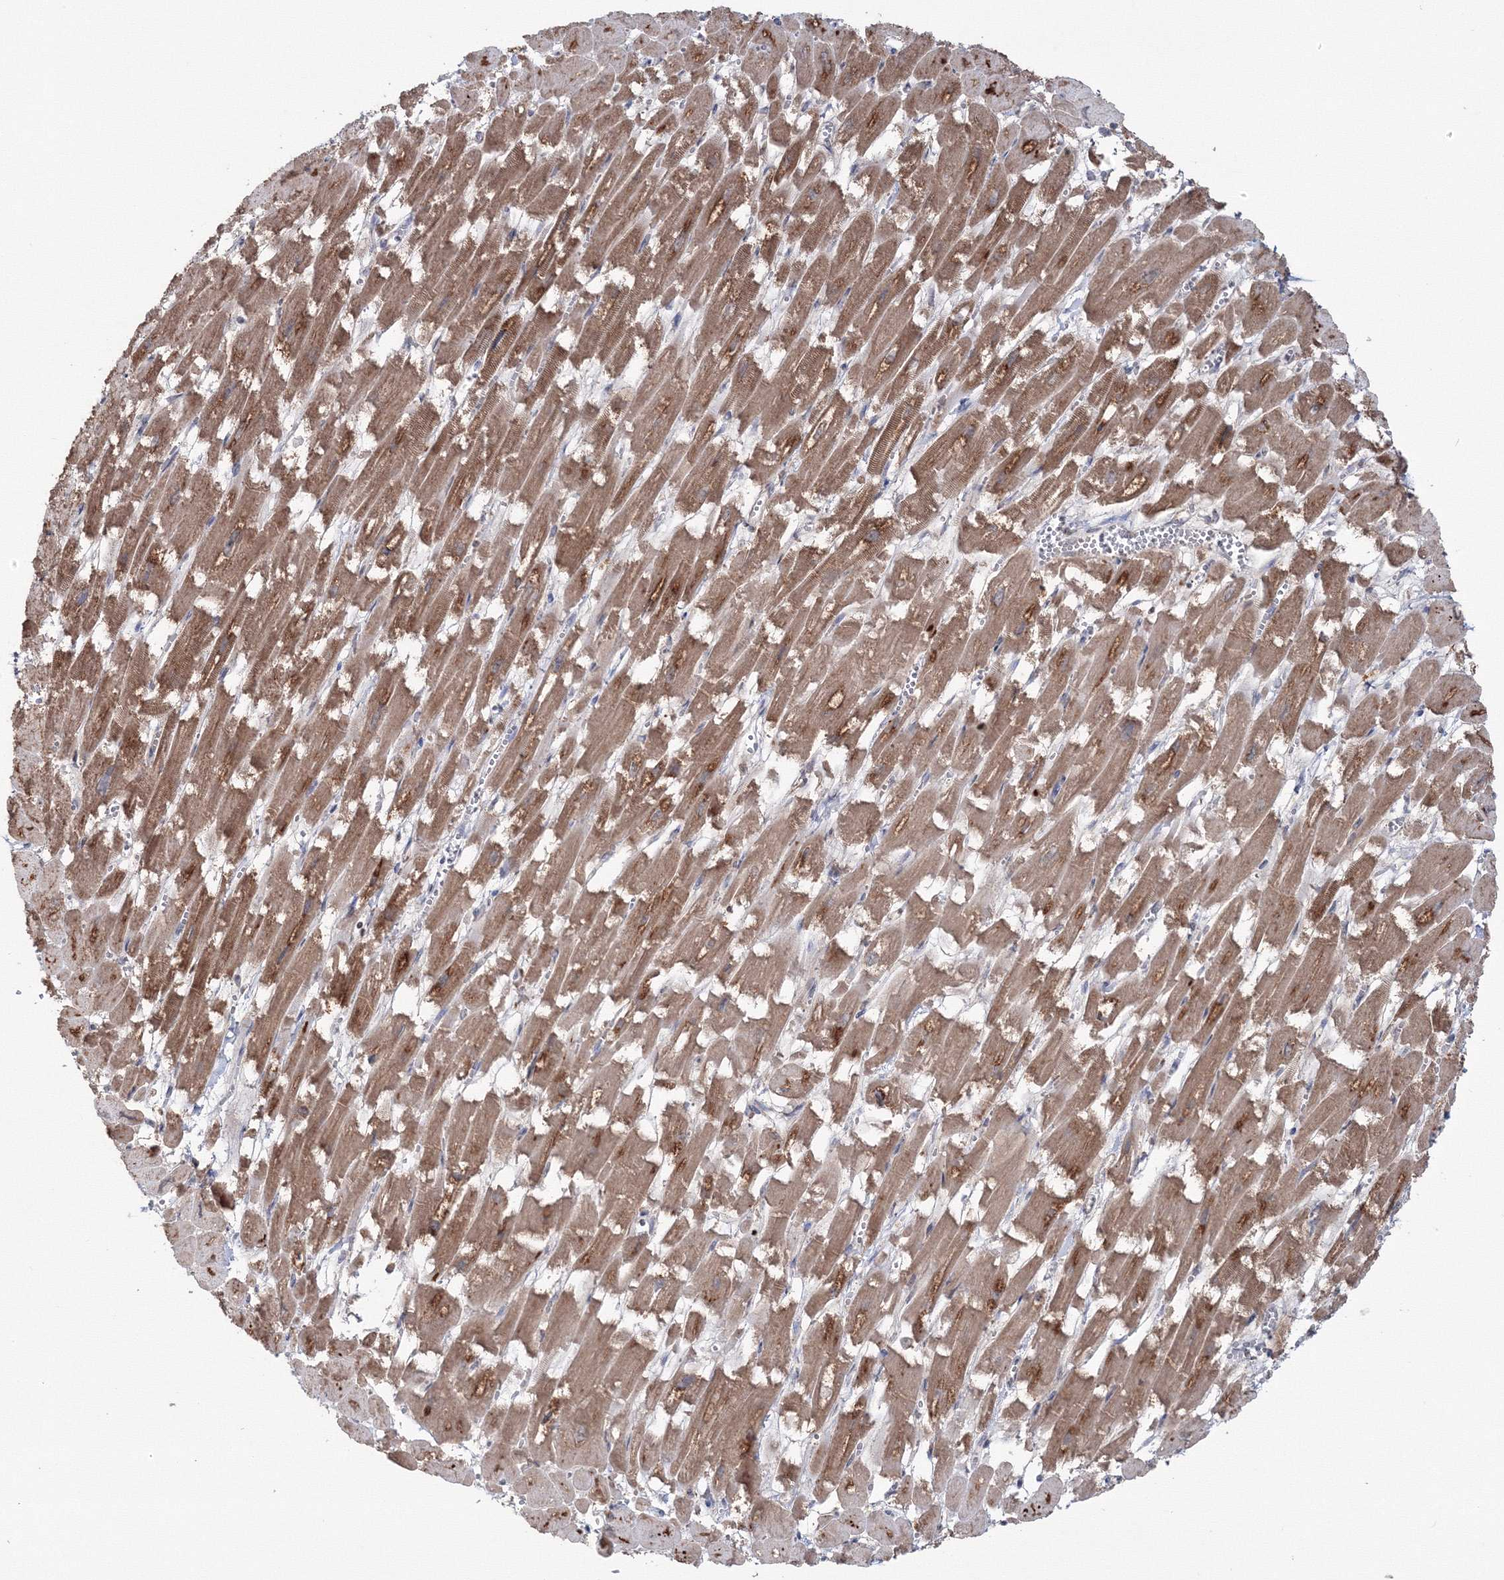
{"staining": {"intensity": "moderate", "quantity": ">75%", "location": "cytoplasmic/membranous"}, "tissue": "heart muscle", "cell_type": "Cardiomyocytes", "image_type": "normal", "snomed": [{"axis": "morphology", "description": "Normal tissue, NOS"}, {"axis": "topography", "description": "Heart"}], "caption": "Immunohistochemistry (IHC) (DAB) staining of normal human heart muscle exhibits moderate cytoplasmic/membranous protein expression in approximately >75% of cardiomyocytes.", "gene": "PEX13", "patient": {"sex": "male", "age": 54}}